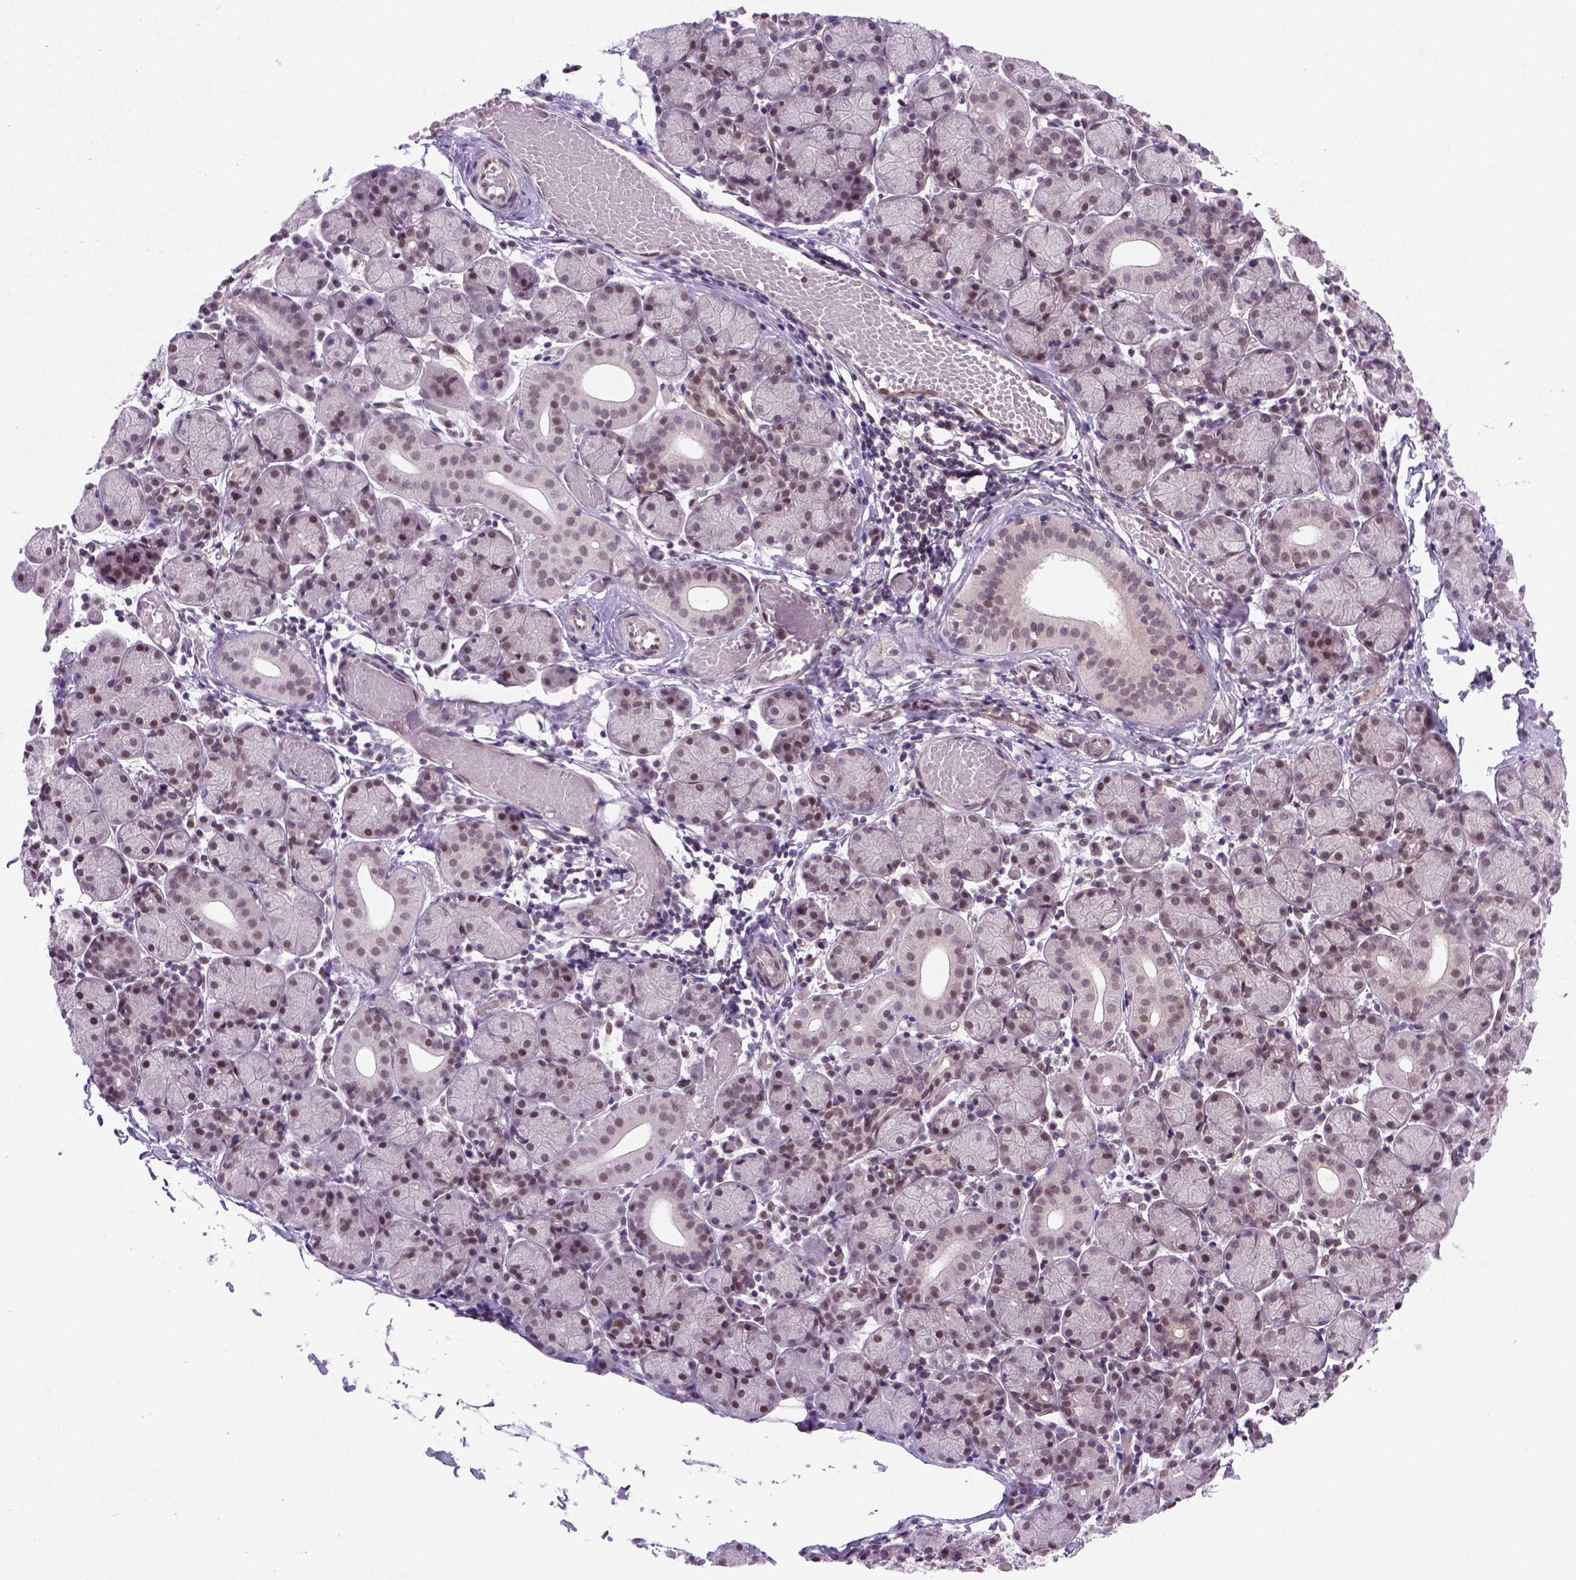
{"staining": {"intensity": "weak", "quantity": "<25%", "location": "nuclear"}, "tissue": "salivary gland", "cell_type": "Glandular cells", "image_type": "normal", "snomed": [{"axis": "morphology", "description": "Normal tissue, NOS"}, {"axis": "topography", "description": "Salivary gland"}], "caption": "A high-resolution photomicrograph shows IHC staining of unremarkable salivary gland, which reveals no significant expression in glandular cells. (Brightfield microscopy of DAB IHC at high magnification).", "gene": "MGMT", "patient": {"sex": "female", "age": 24}}